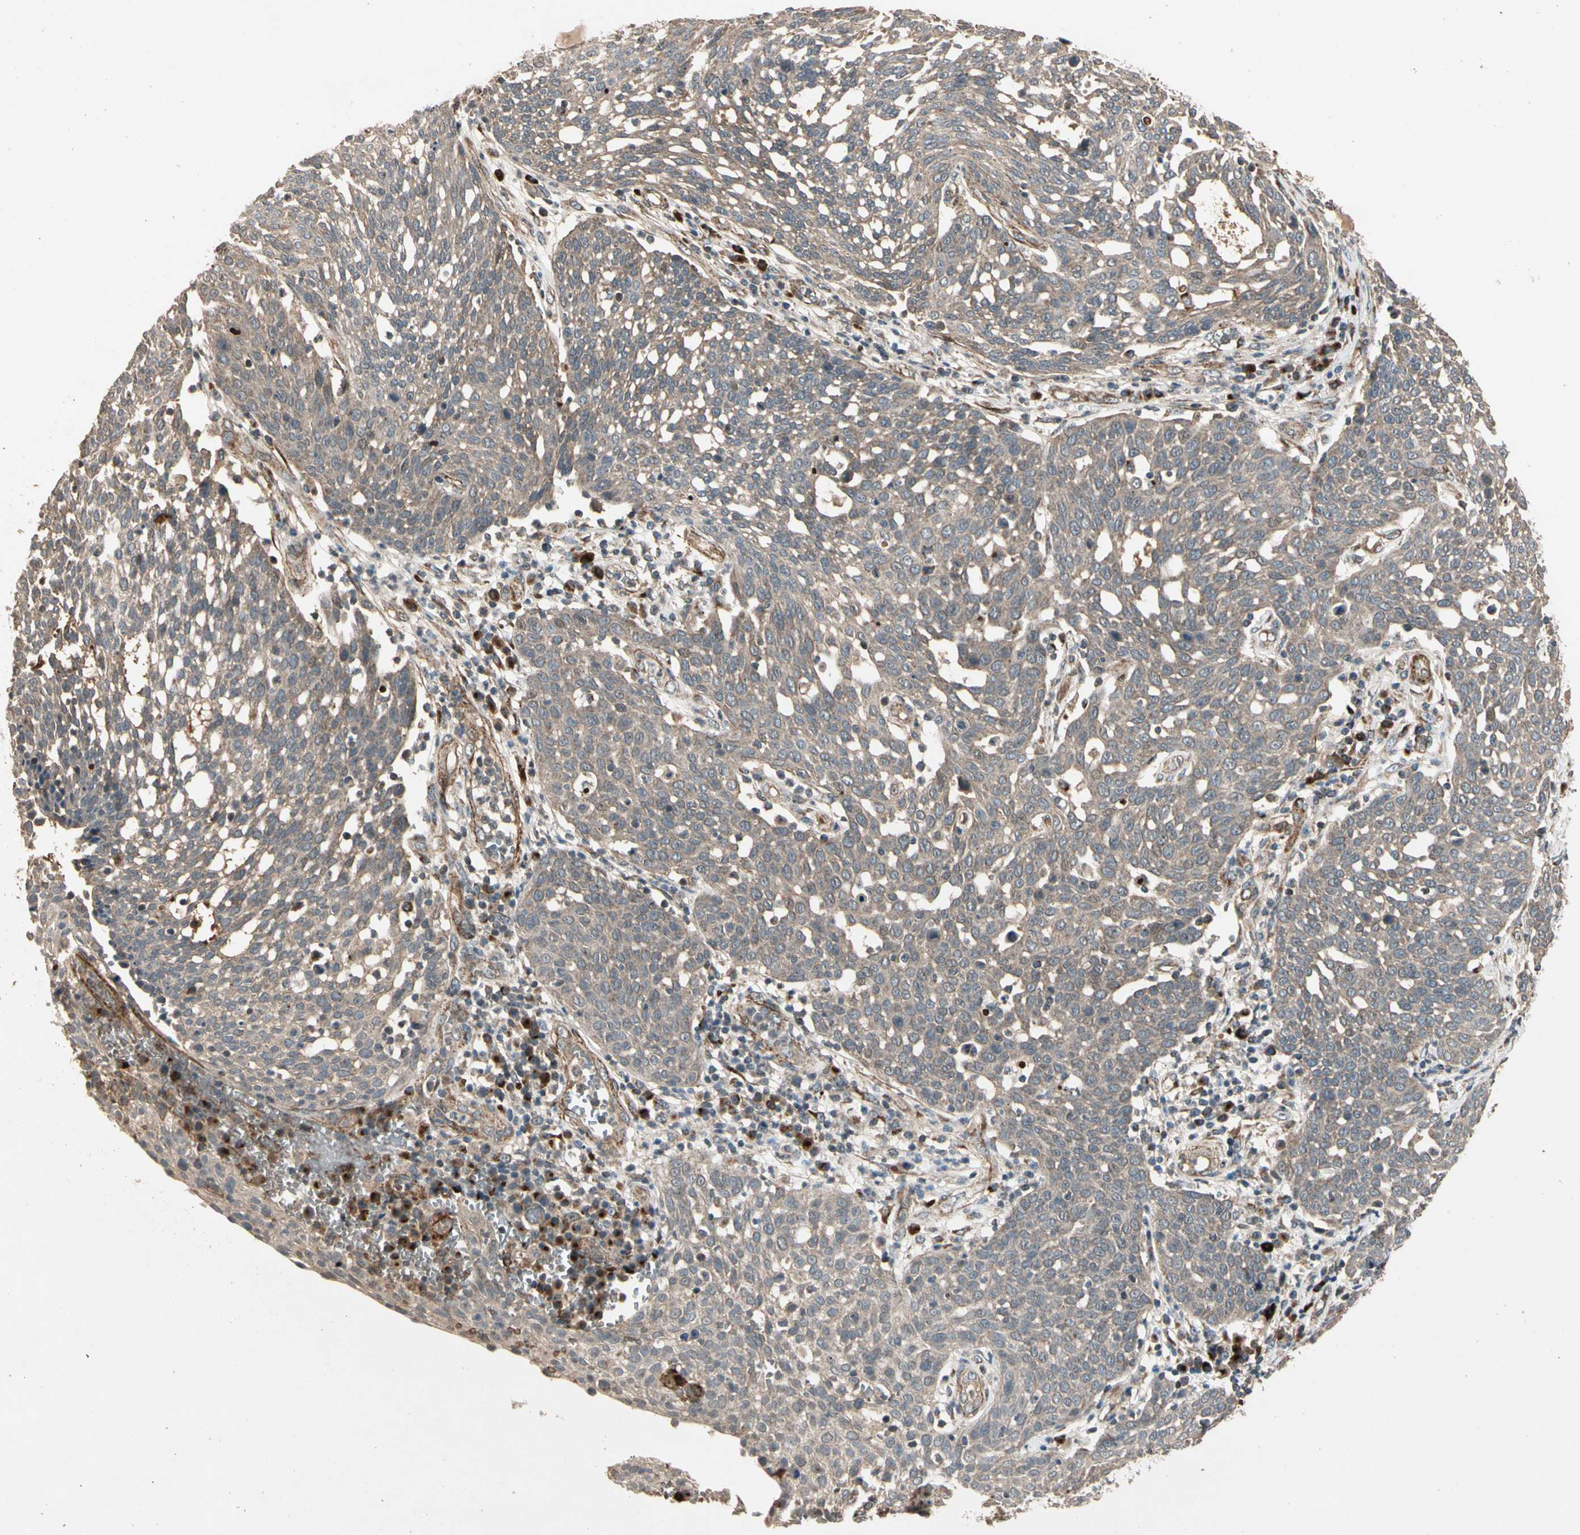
{"staining": {"intensity": "weak", "quantity": ">75%", "location": "cytoplasmic/membranous"}, "tissue": "cervical cancer", "cell_type": "Tumor cells", "image_type": "cancer", "snomed": [{"axis": "morphology", "description": "Squamous cell carcinoma, NOS"}, {"axis": "topography", "description": "Cervix"}], "caption": "Protein staining by immunohistochemistry shows weak cytoplasmic/membranous staining in approximately >75% of tumor cells in cervical cancer (squamous cell carcinoma). The staining was performed using DAB (3,3'-diaminobenzidine) to visualize the protein expression in brown, while the nuclei were stained in blue with hematoxylin (Magnification: 20x).", "gene": "GCK", "patient": {"sex": "female", "age": 34}}